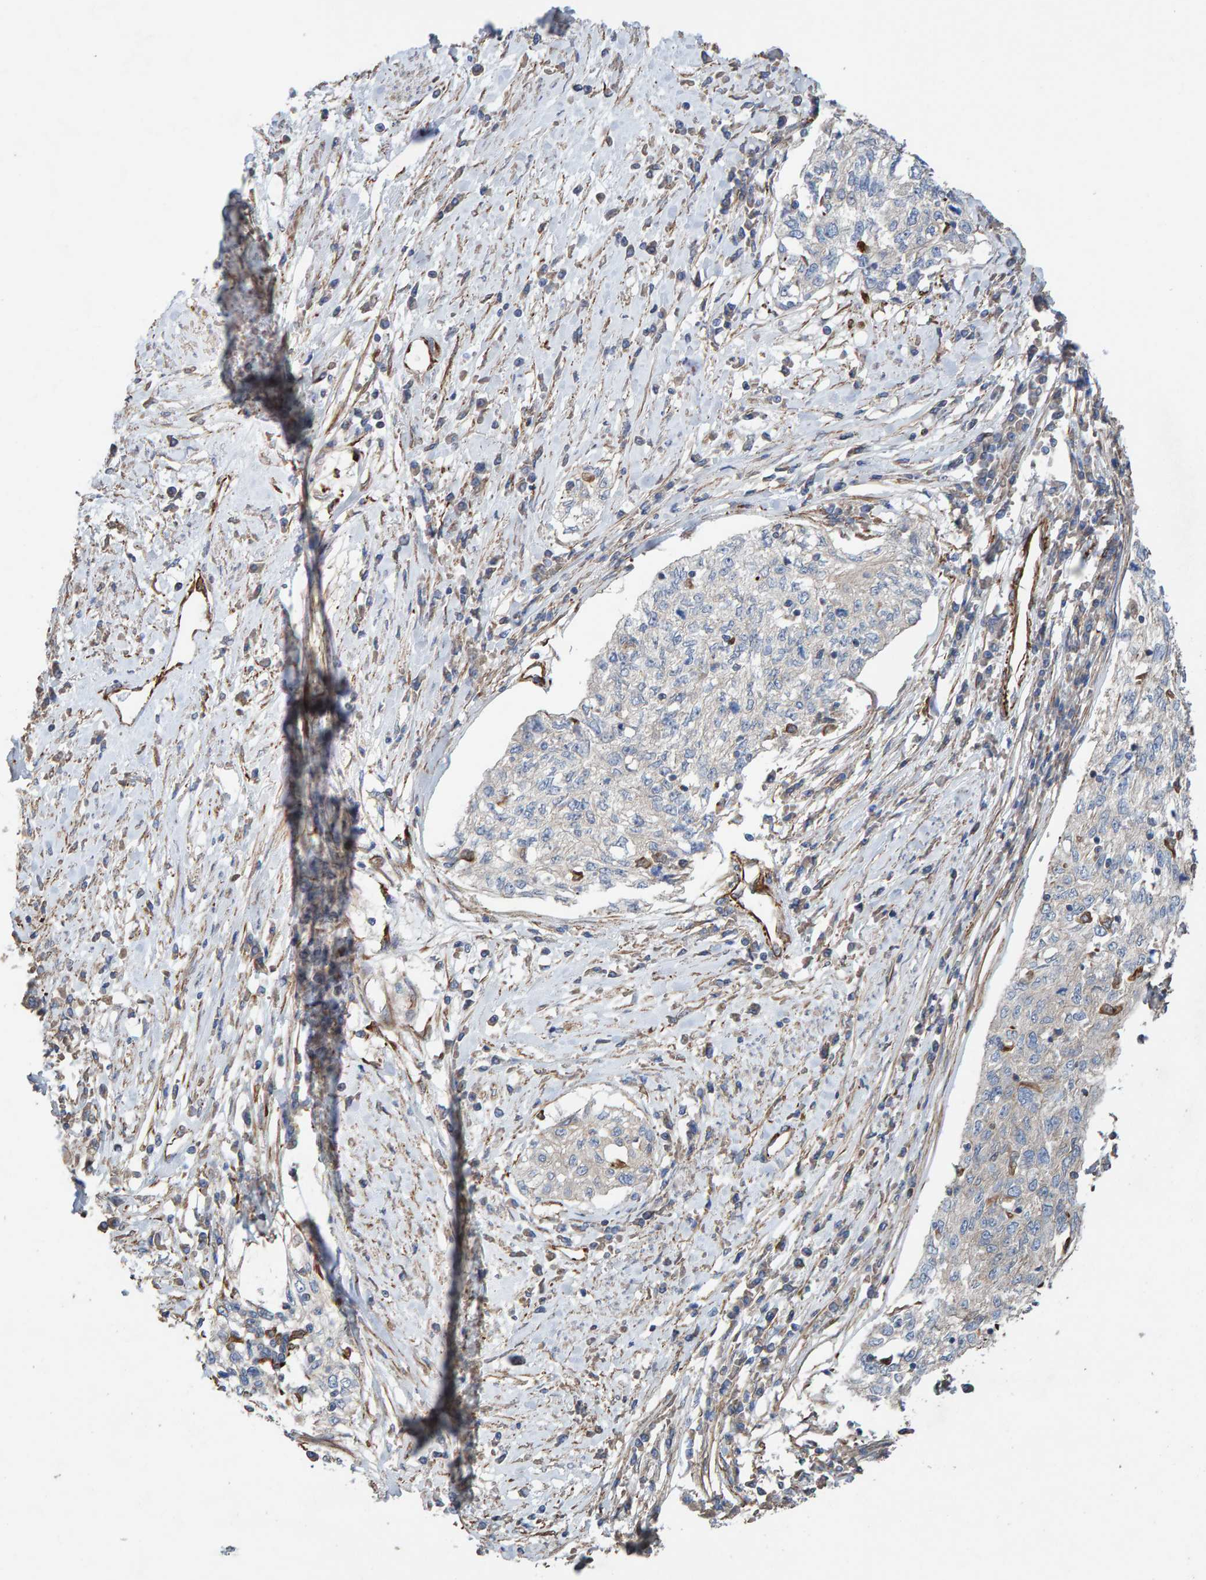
{"staining": {"intensity": "negative", "quantity": "none", "location": "none"}, "tissue": "cervical cancer", "cell_type": "Tumor cells", "image_type": "cancer", "snomed": [{"axis": "morphology", "description": "Squamous cell carcinoma, NOS"}, {"axis": "topography", "description": "Cervix"}], "caption": "This is an immunohistochemistry (IHC) histopathology image of human cervical squamous cell carcinoma. There is no expression in tumor cells.", "gene": "ZNF347", "patient": {"sex": "female", "age": 57}}